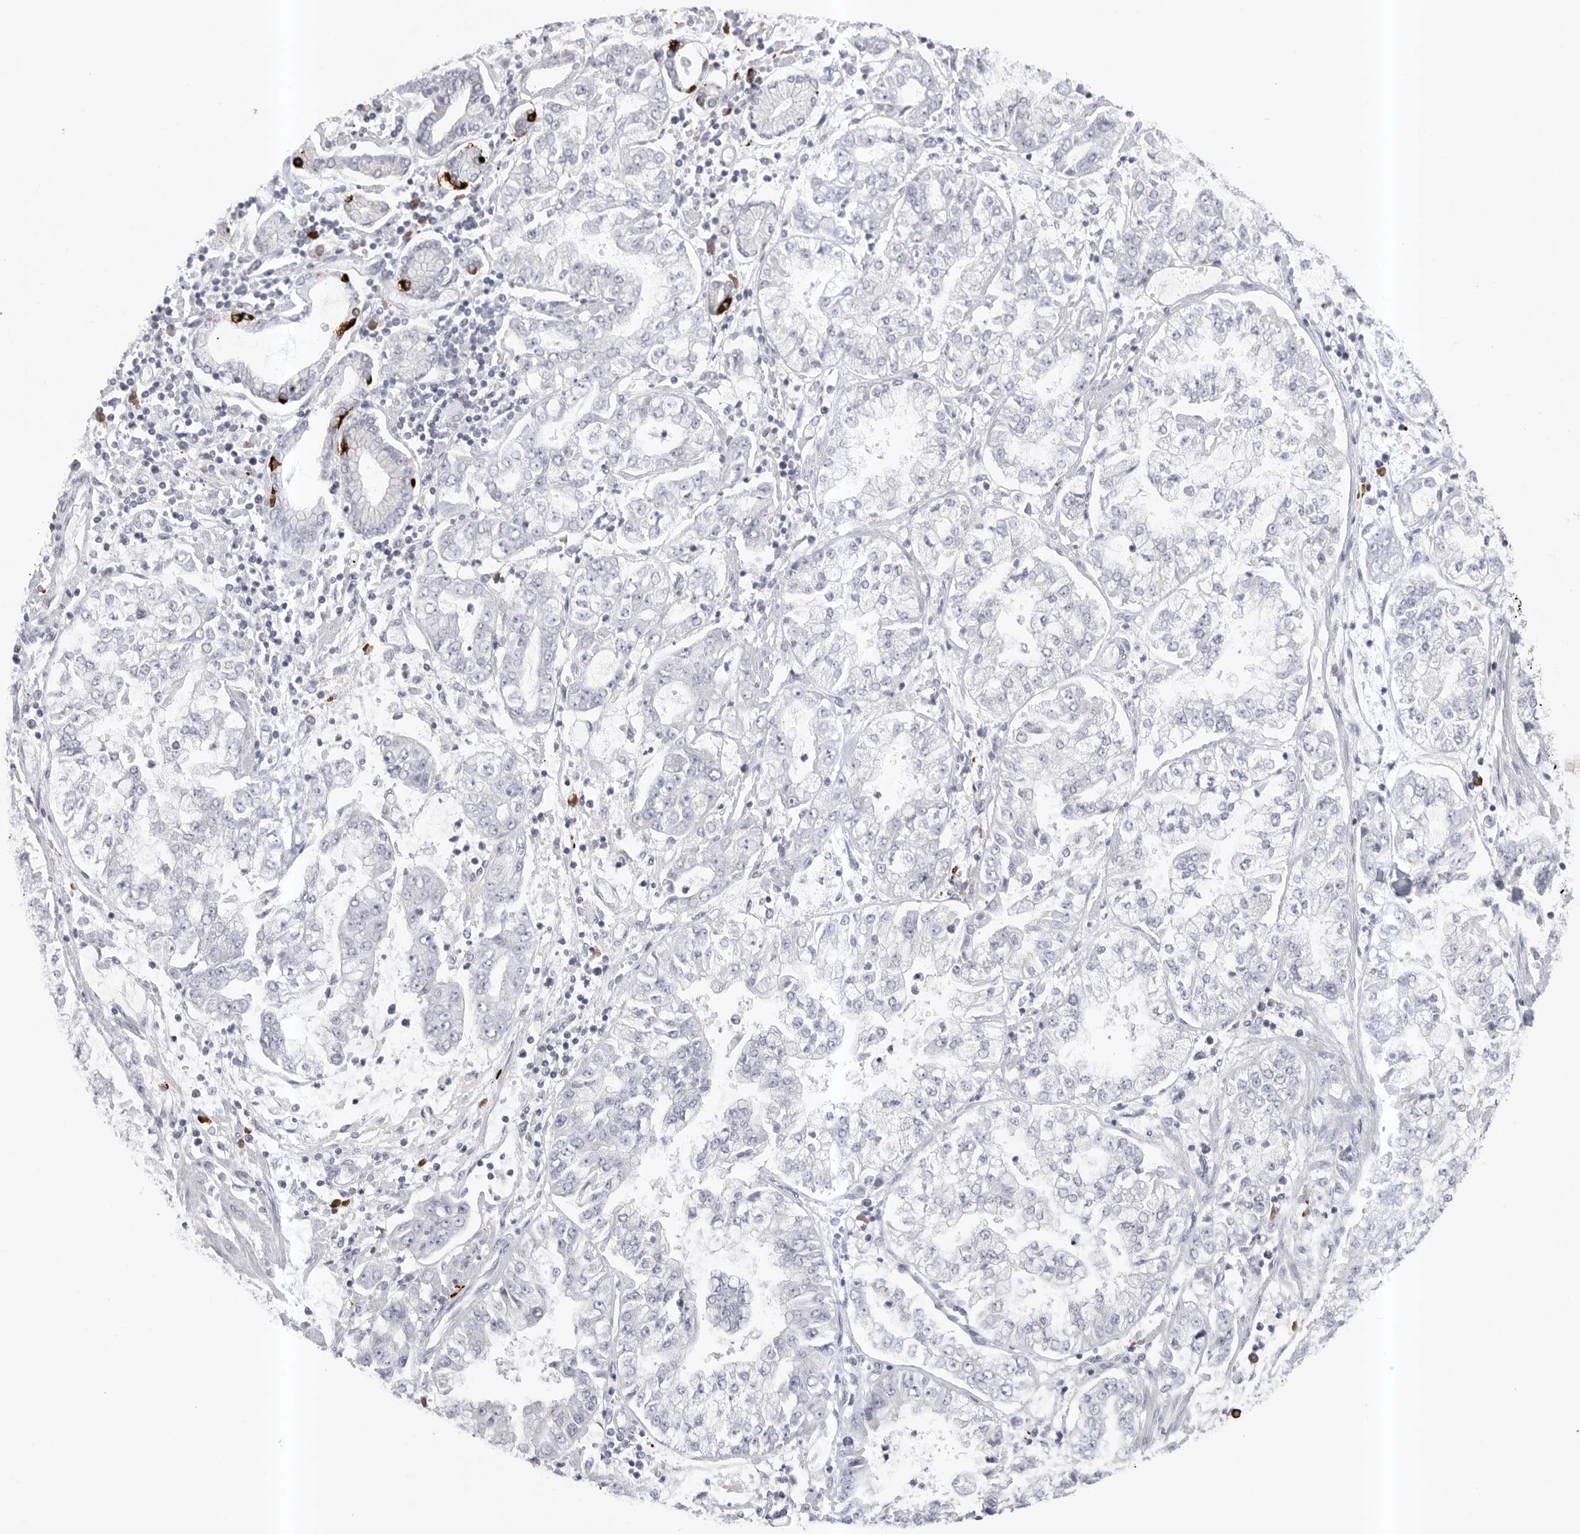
{"staining": {"intensity": "negative", "quantity": "none", "location": "none"}, "tissue": "stomach cancer", "cell_type": "Tumor cells", "image_type": "cancer", "snomed": [{"axis": "morphology", "description": "Adenocarcinoma, NOS"}, {"axis": "topography", "description": "Stomach"}], "caption": "Immunohistochemistry micrograph of stomach adenocarcinoma stained for a protein (brown), which reveals no staining in tumor cells.", "gene": "TMEM69", "patient": {"sex": "male", "age": 76}}